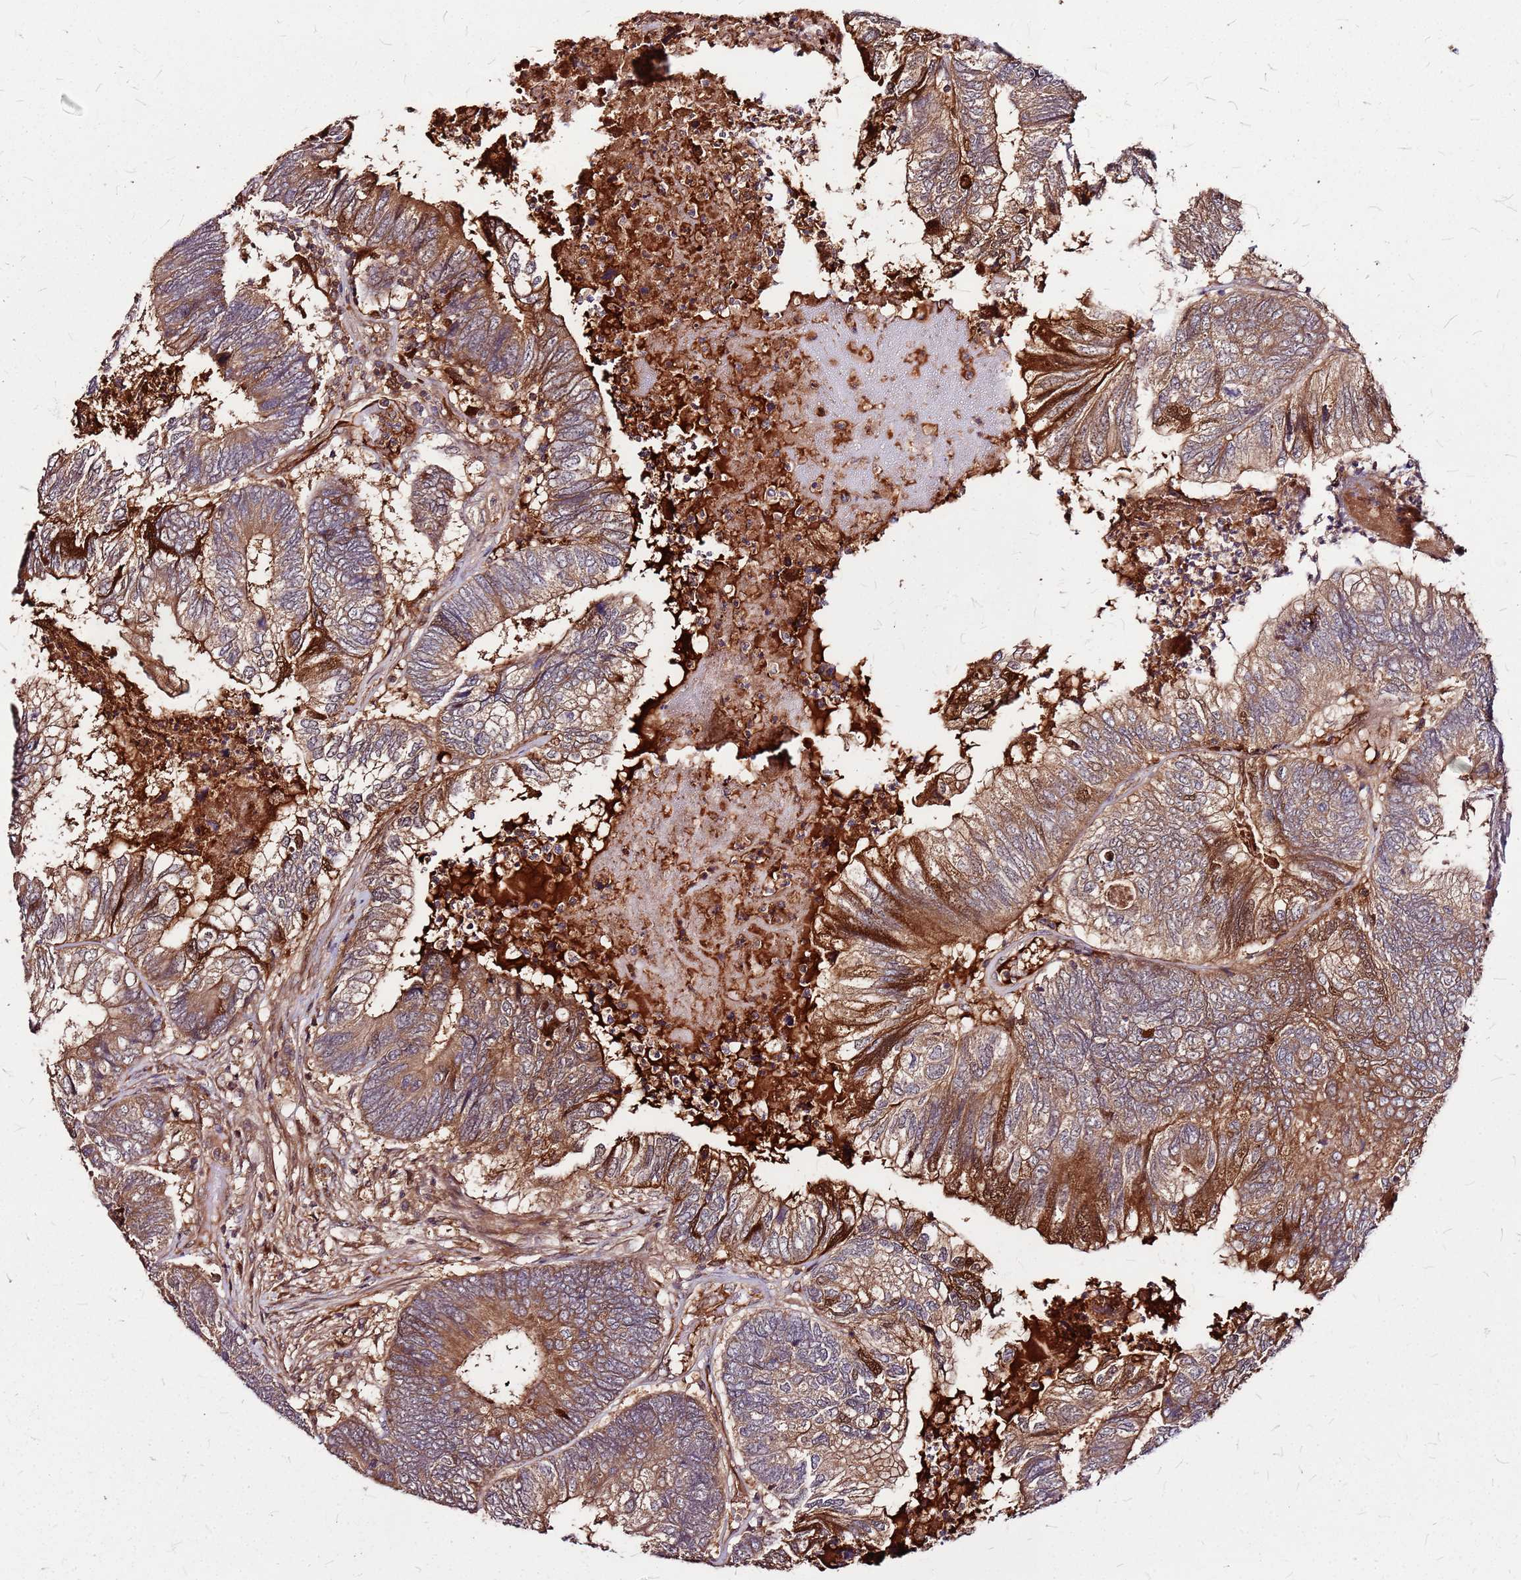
{"staining": {"intensity": "moderate", "quantity": ">75%", "location": "cytoplasmic/membranous"}, "tissue": "colorectal cancer", "cell_type": "Tumor cells", "image_type": "cancer", "snomed": [{"axis": "morphology", "description": "Adenocarcinoma, NOS"}, {"axis": "topography", "description": "Colon"}], "caption": "A high-resolution micrograph shows IHC staining of colorectal cancer, which exhibits moderate cytoplasmic/membranous positivity in approximately >75% of tumor cells. The staining is performed using DAB brown chromogen to label protein expression. The nuclei are counter-stained blue using hematoxylin.", "gene": "LYPLAL1", "patient": {"sex": "female", "age": 67}}